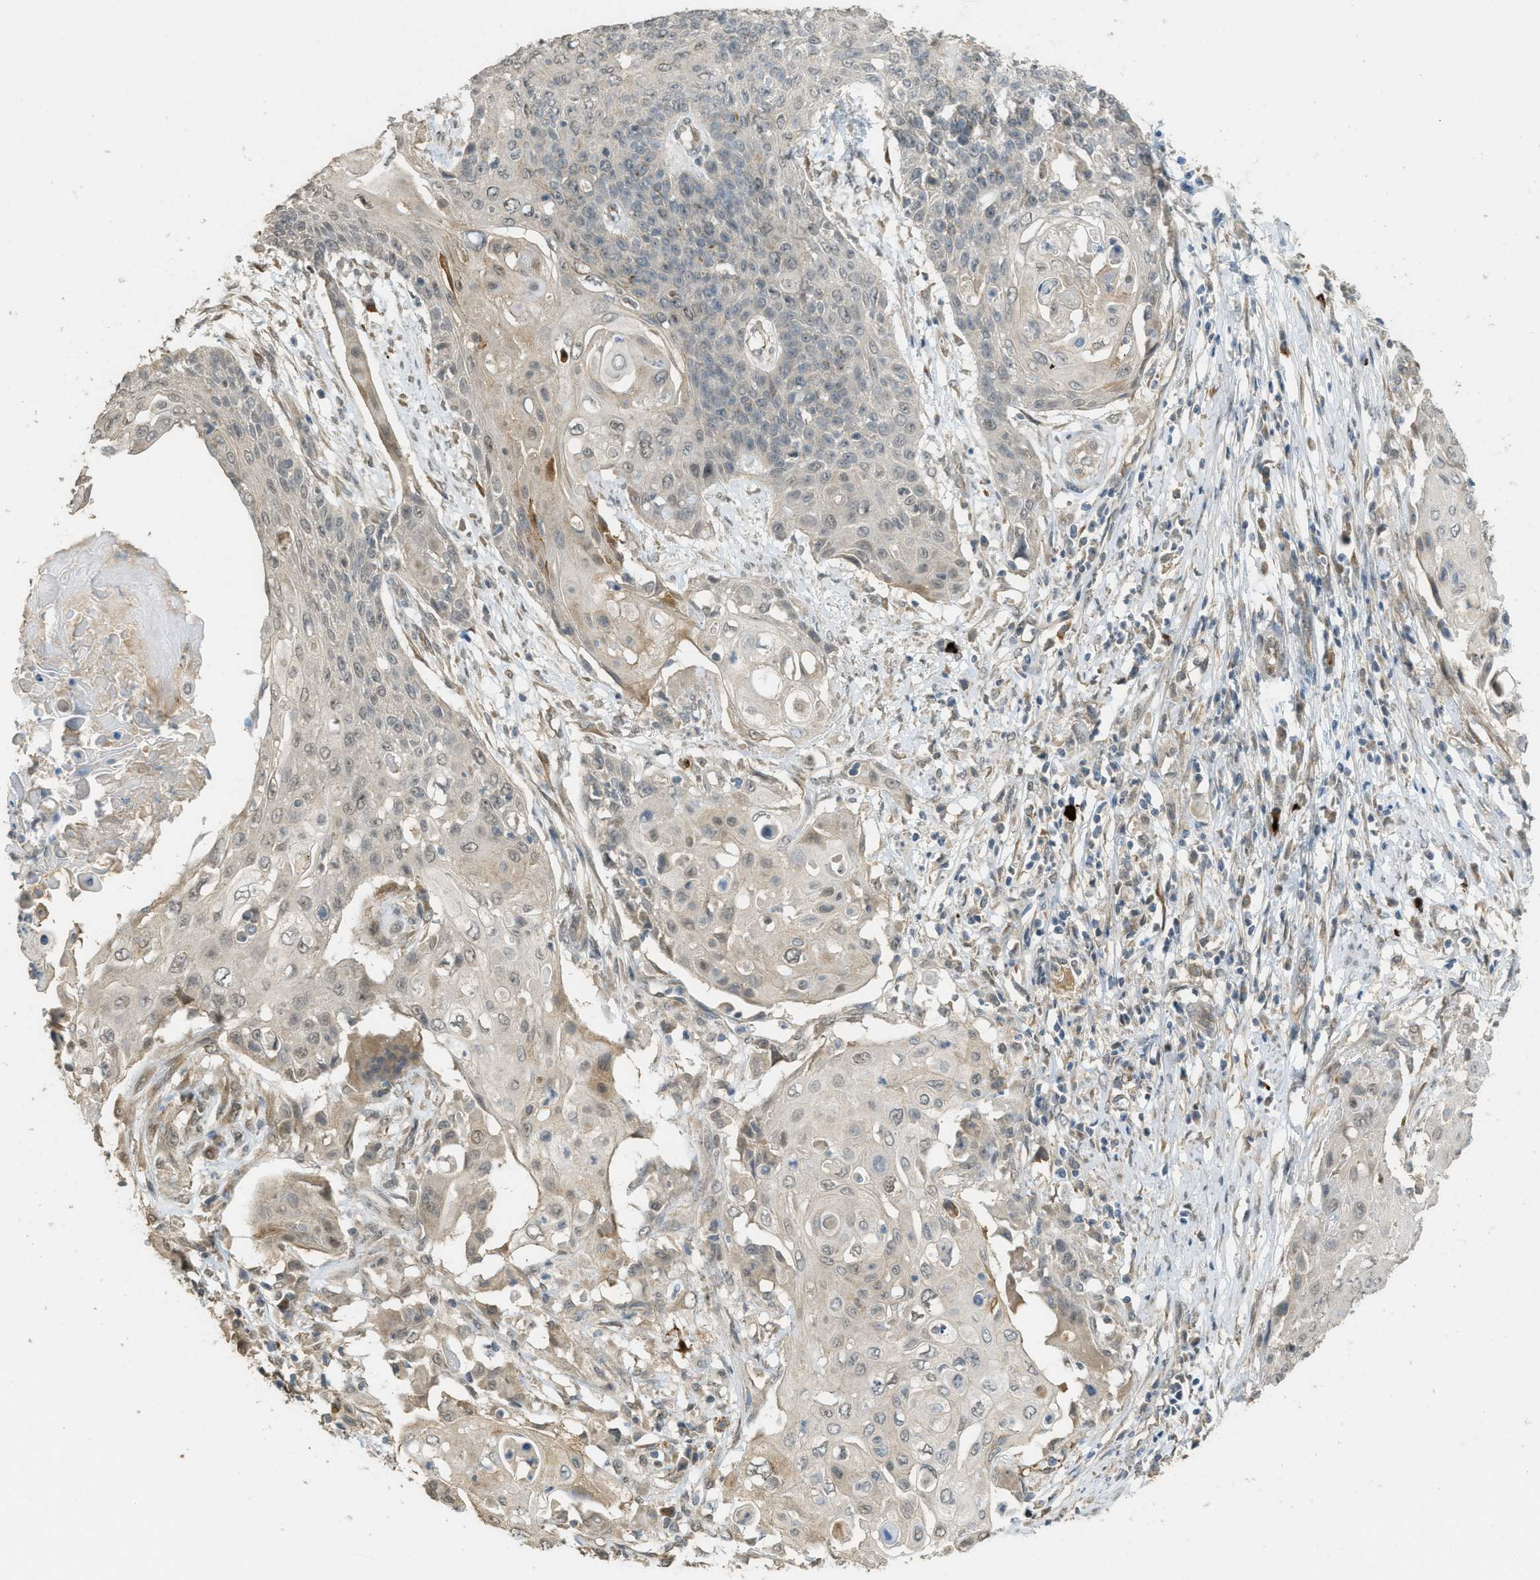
{"staining": {"intensity": "weak", "quantity": "25%-75%", "location": "cytoplasmic/membranous,nuclear"}, "tissue": "cervical cancer", "cell_type": "Tumor cells", "image_type": "cancer", "snomed": [{"axis": "morphology", "description": "Squamous cell carcinoma, NOS"}, {"axis": "topography", "description": "Cervix"}], "caption": "Human cervical cancer stained with a protein marker shows weak staining in tumor cells.", "gene": "IGF2BP2", "patient": {"sex": "female", "age": 39}}